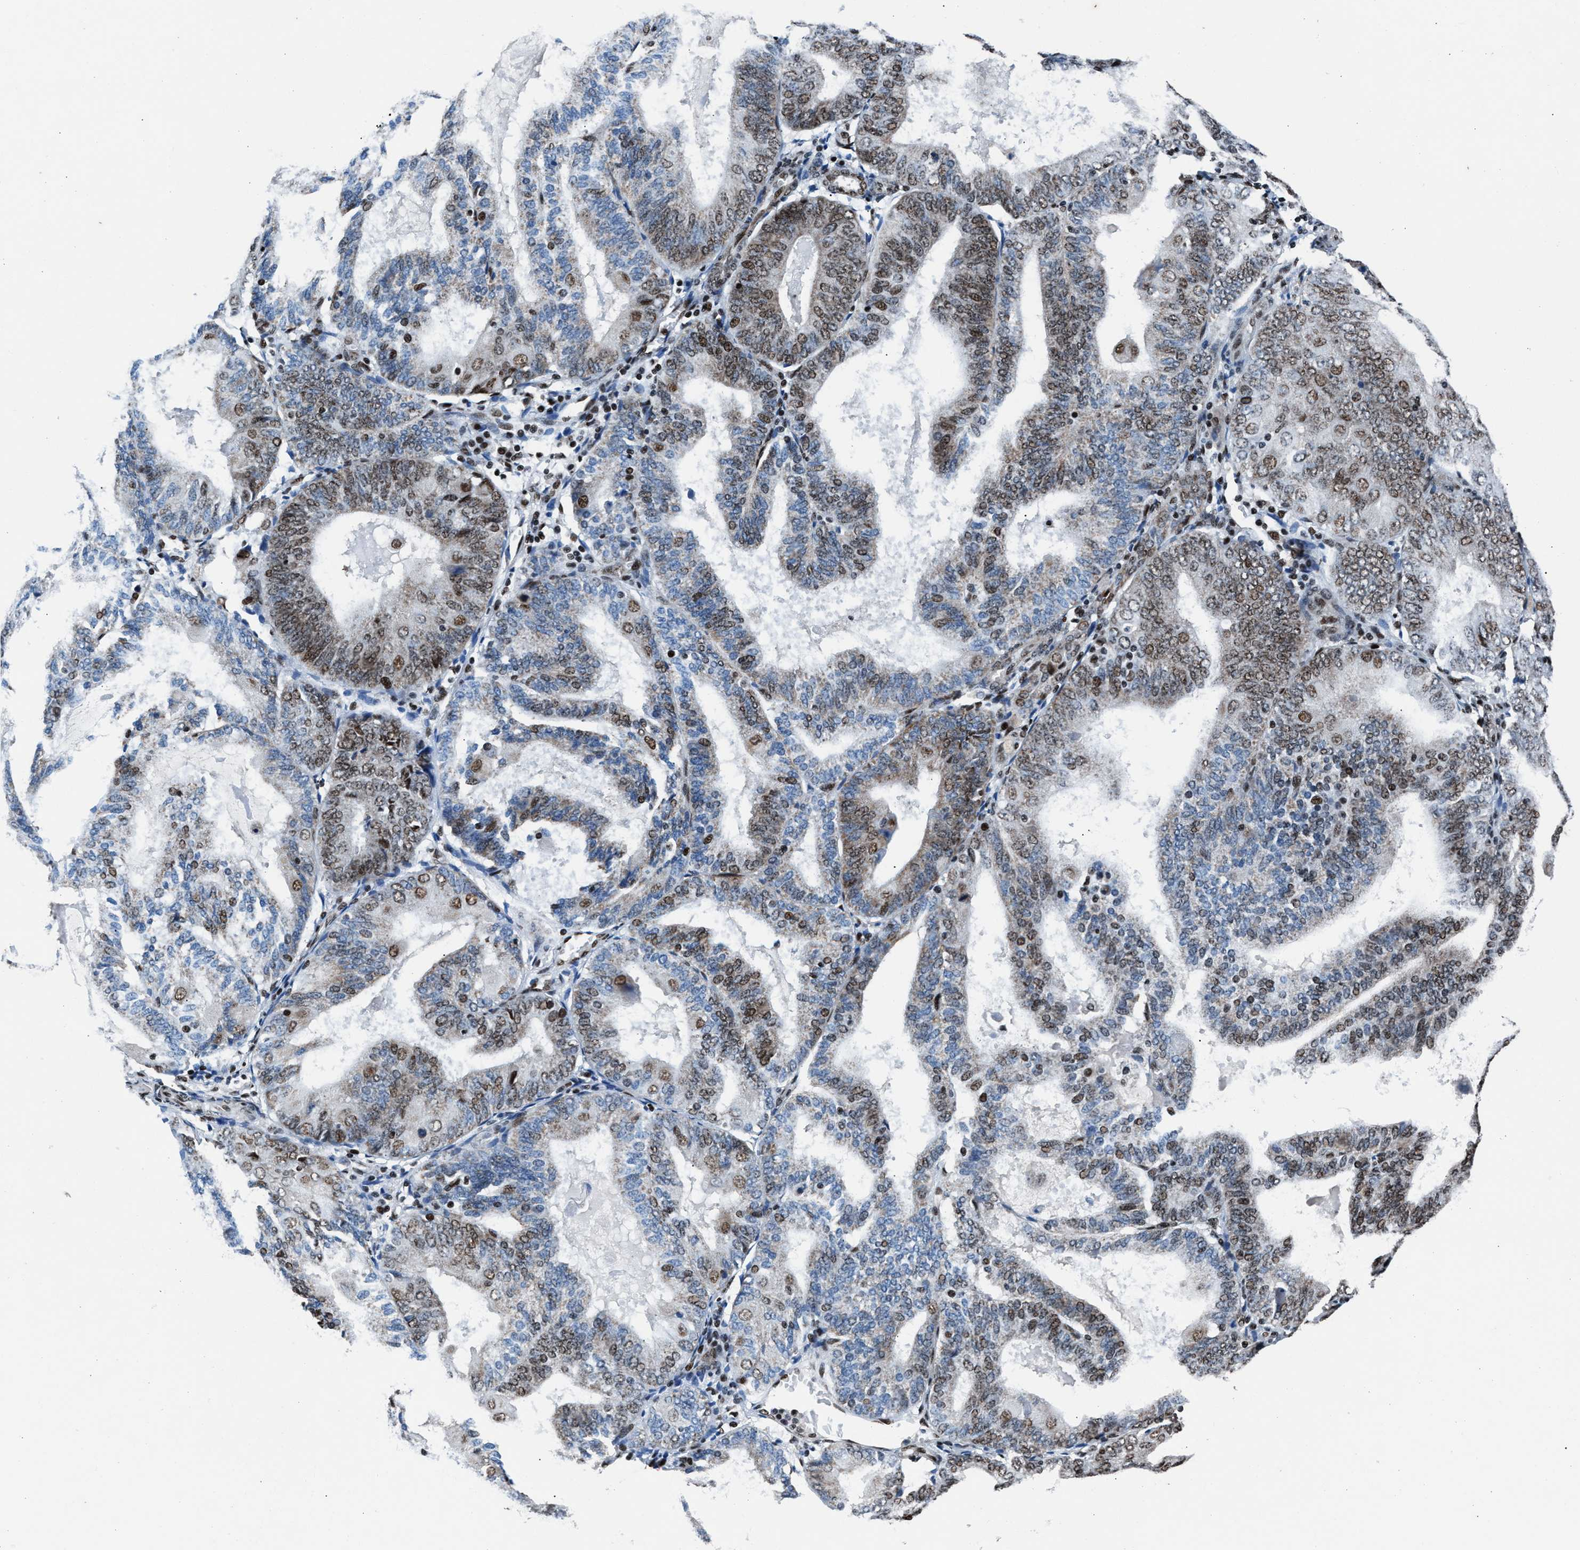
{"staining": {"intensity": "moderate", "quantity": "25%-75%", "location": "nuclear"}, "tissue": "endometrial cancer", "cell_type": "Tumor cells", "image_type": "cancer", "snomed": [{"axis": "morphology", "description": "Adenocarcinoma, NOS"}, {"axis": "topography", "description": "Endometrium"}], "caption": "Adenocarcinoma (endometrial) stained for a protein (brown) shows moderate nuclear positive positivity in approximately 25%-75% of tumor cells.", "gene": "PRRC2B", "patient": {"sex": "female", "age": 81}}